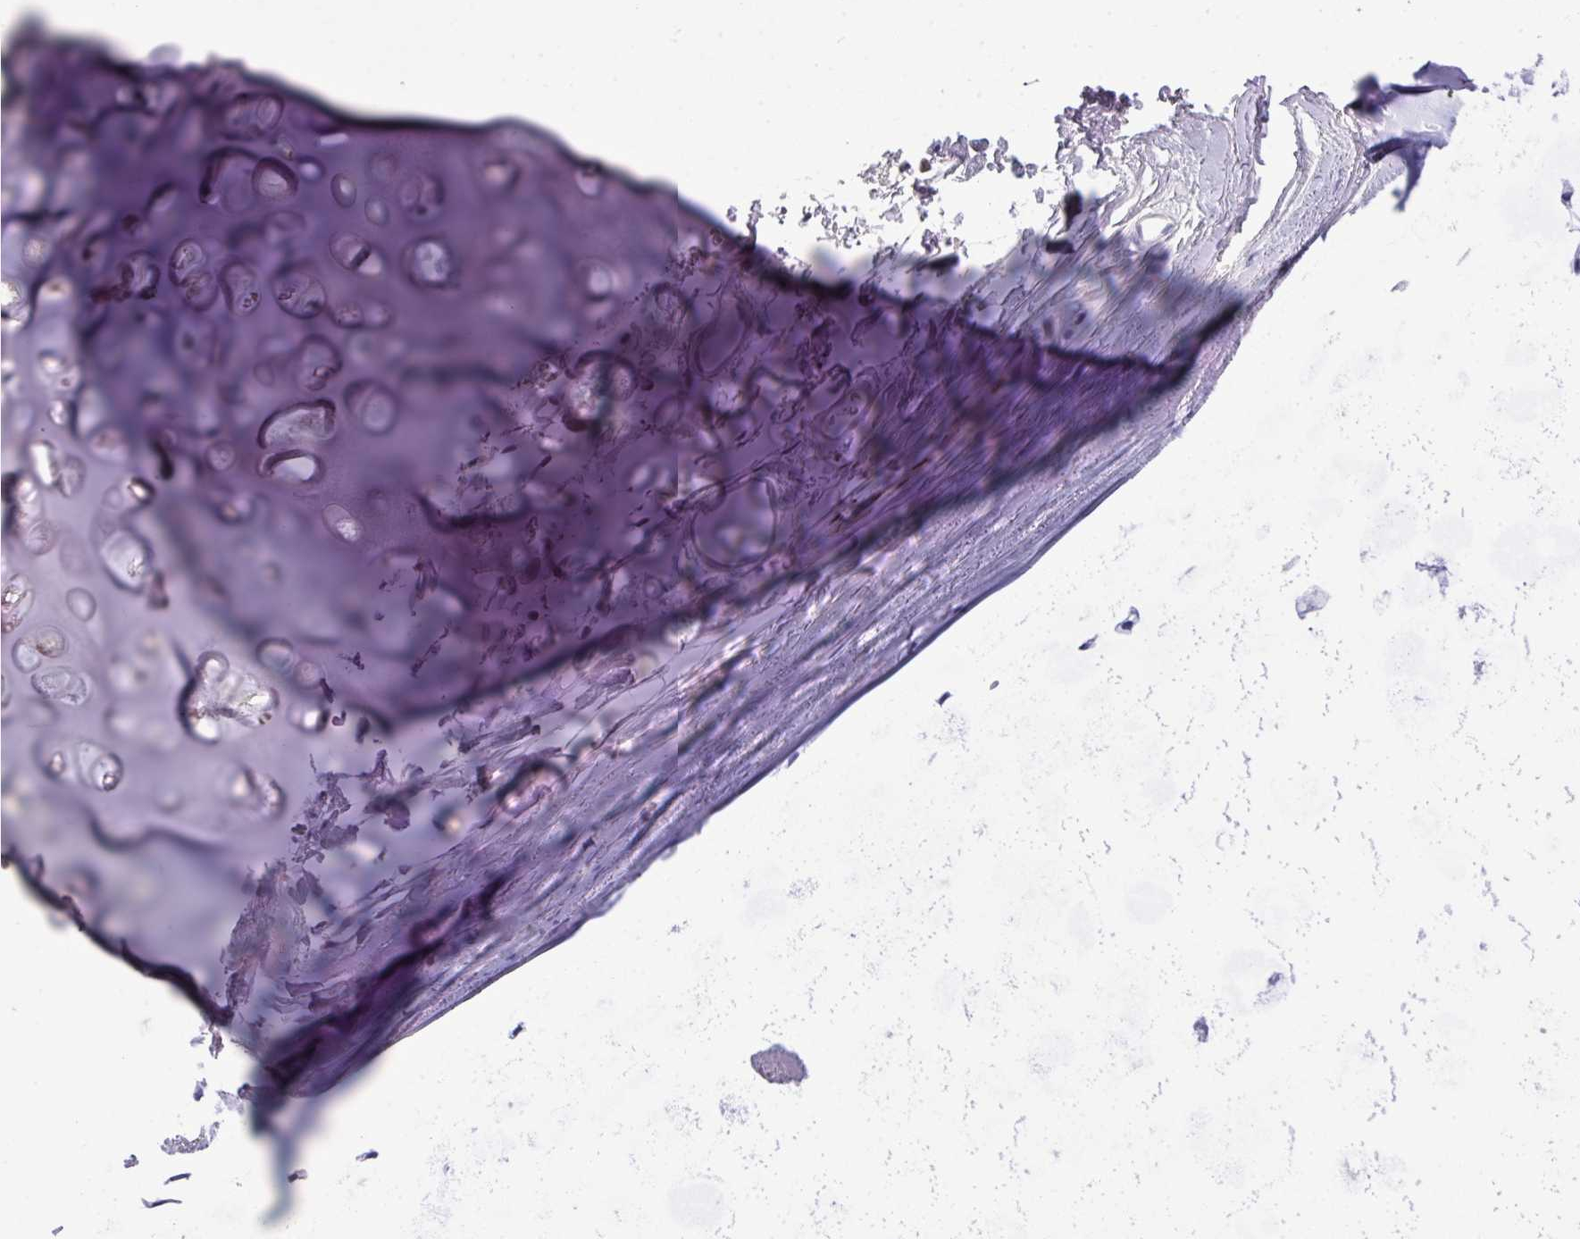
{"staining": {"intensity": "negative", "quantity": "none", "location": "none"}, "tissue": "adipose tissue", "cell_type": "Adipocytes", "image_type": "normal", "snomed": [{"axis": "morphology", "description": "Normal tissue, NOS"}, {"axis": "topography", "description": "Lymph node"}, {"axis": "topography", "description": "Cartilage tissue"}, {"axis": "topography", "description": "Bronchus"}], "caption": "Adipocytes are negative for protein expression in unremarkable human adipose tissue. Nuclei are stained in blue.", "gene": "DNAAF9", "patient": {"sex": "female", "age": 70}}